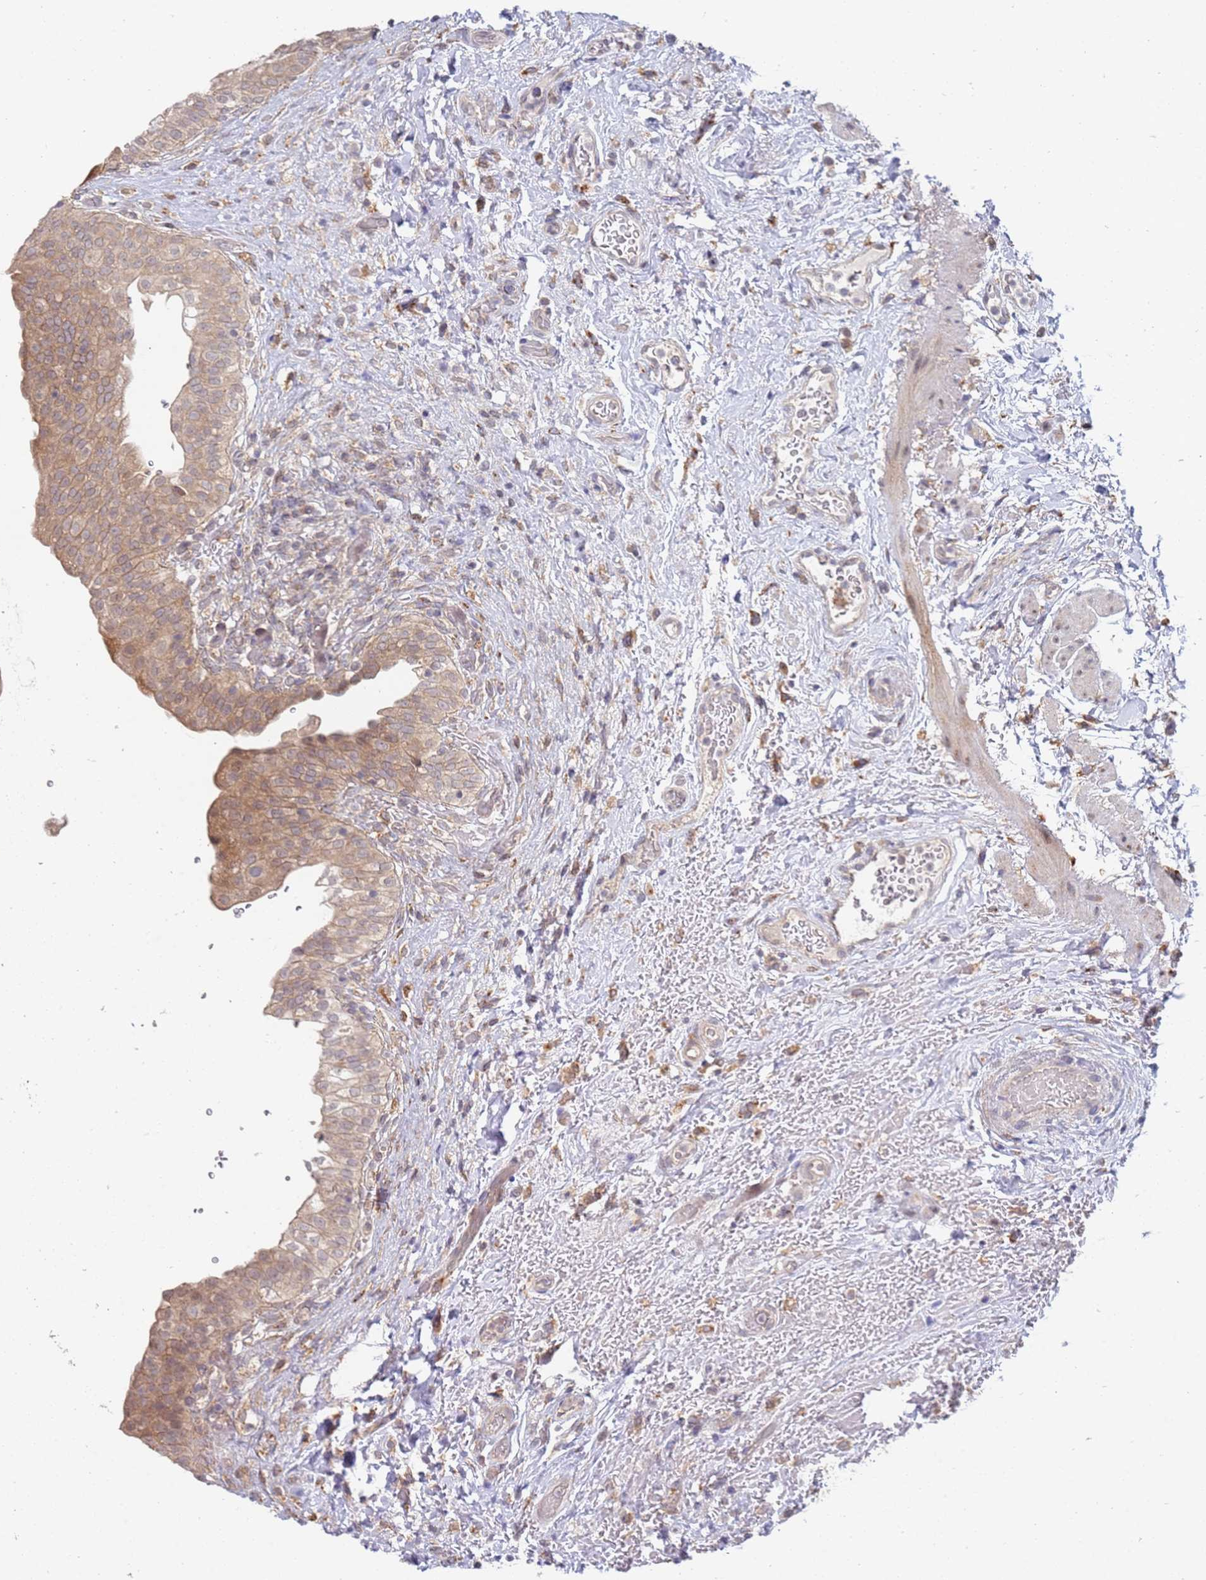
{"staining": {"intensity": "moderate", "quantity": ">75%", "location": "cytoplasmic/membranous"}, "tissue": "urinary bladder", "cell_type": "Urothelial cells", "image_type": "normal", "snomed": [{"axis": "morphology", "description": "Normal tissue, NOS"}, {"axis": "topography", "description": "Urinary bladder"}], "caption": "Protein expression analysis of normal urinary bladder shows moderate cytoplasmic/membranous expression in approximately >75% of urothelial cells. The staining is performed using DAB brown chromogen to label protein expression. The nuclei are counter-stained blue using hematoxylin.", "gene": "VRK2", "patient": {"sex": "male", "age": 69}}